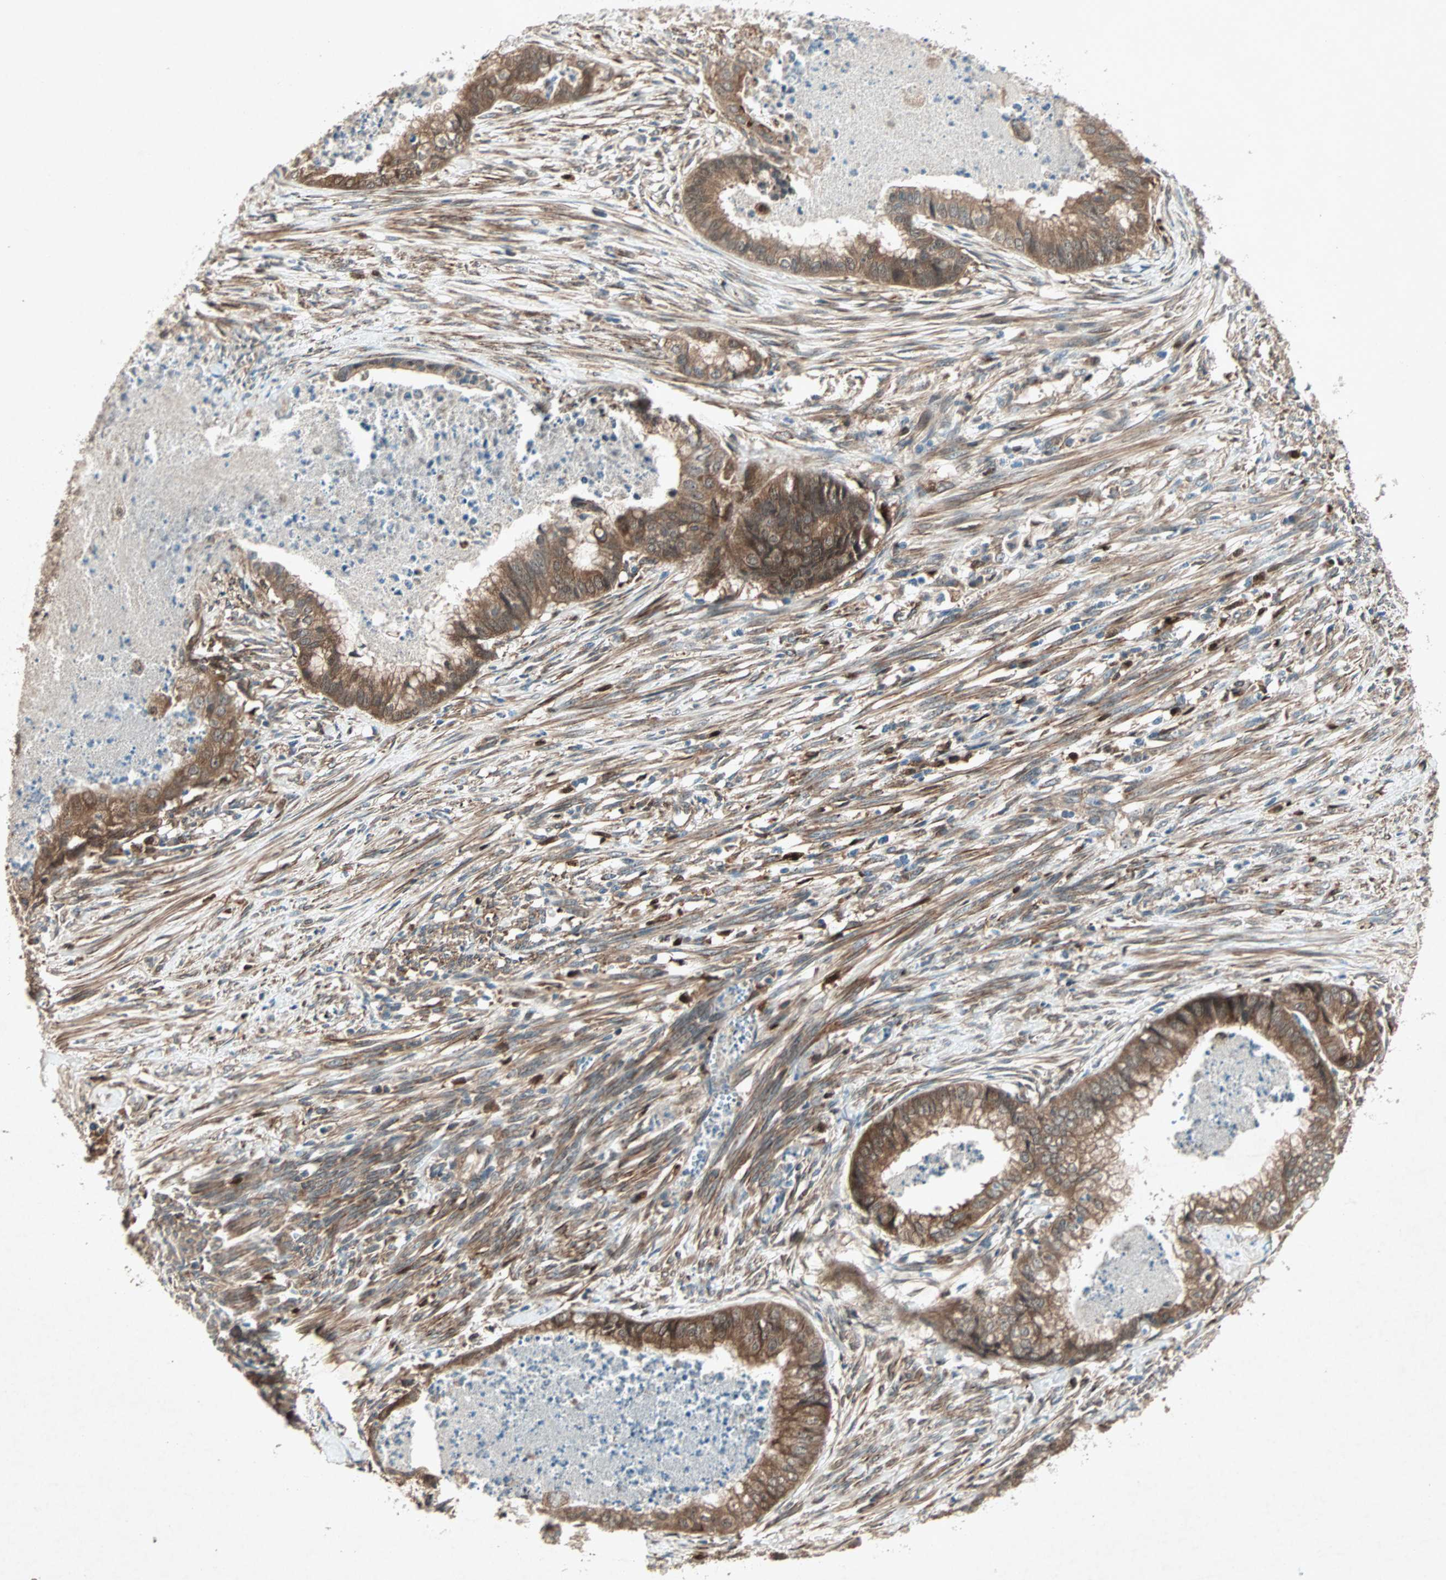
{"staining": {"intensity": "strong", "quantity": ">75%", "location": "cytoplasmic/membranous"}, "tissue": "endometrial cancer", "cell_type": "Tumor cells", "image_type": "cancer", "snomed": [{"axis": "morphology", "description": "Necrosis, NOS"}, {"axis": "morphology", "description": "Adenocarcinoma, NOS"}, {"axis": "topography", "description": "Endometrium"}], "caption": "Immunohistochemistry micrograph of neoplastic tissue: endometrial cancer stained using IHC exhibits high levels of strong protein expression localized specifically in the cytoplasmic/membranous of tumor cells, appearing as a cytoplasmic/membranous brown color.", "gene": "SDSL", "patient": {"sex": "female", "age": 79}}